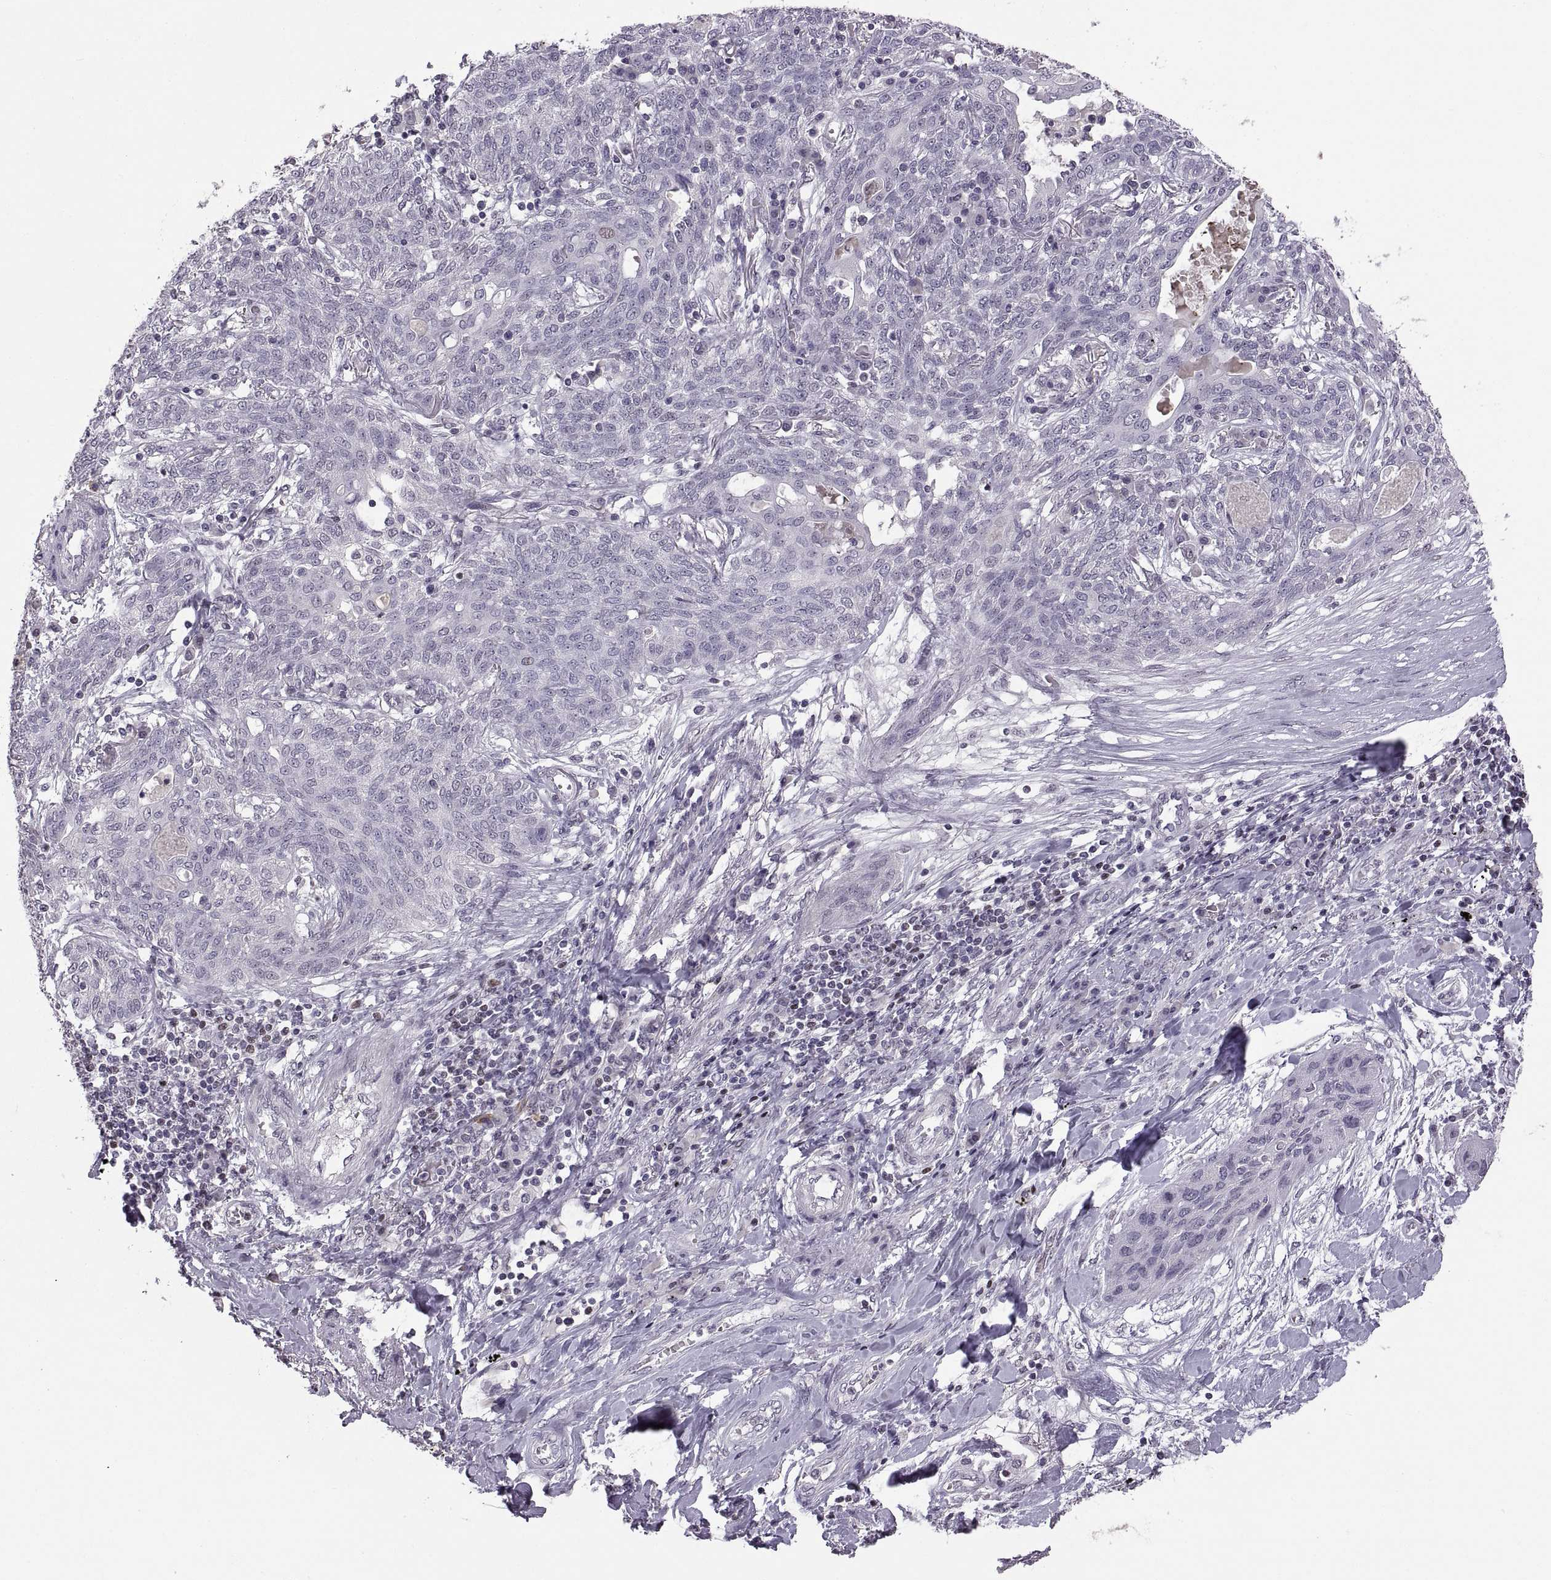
{"staining": {"intensity": "negative", "quantity": "none", "location": "none"}, "tissue": "lung cancer", "cell_type": "Tumor cells", "image_type": "cancer", "snomed": [{"axis": "morphology", "description": "Squamous cell carcinoma, NOS"}, {"axis": "topography", "description": "Lung"}], "caption": "The immunohistochemistry histopathology image has no significant positivity in tumor cells of lung cancer (squamous cell carcinoma) tissue.", "gene": "NEK2", "patient": {"sex": "female", "age": 70}}